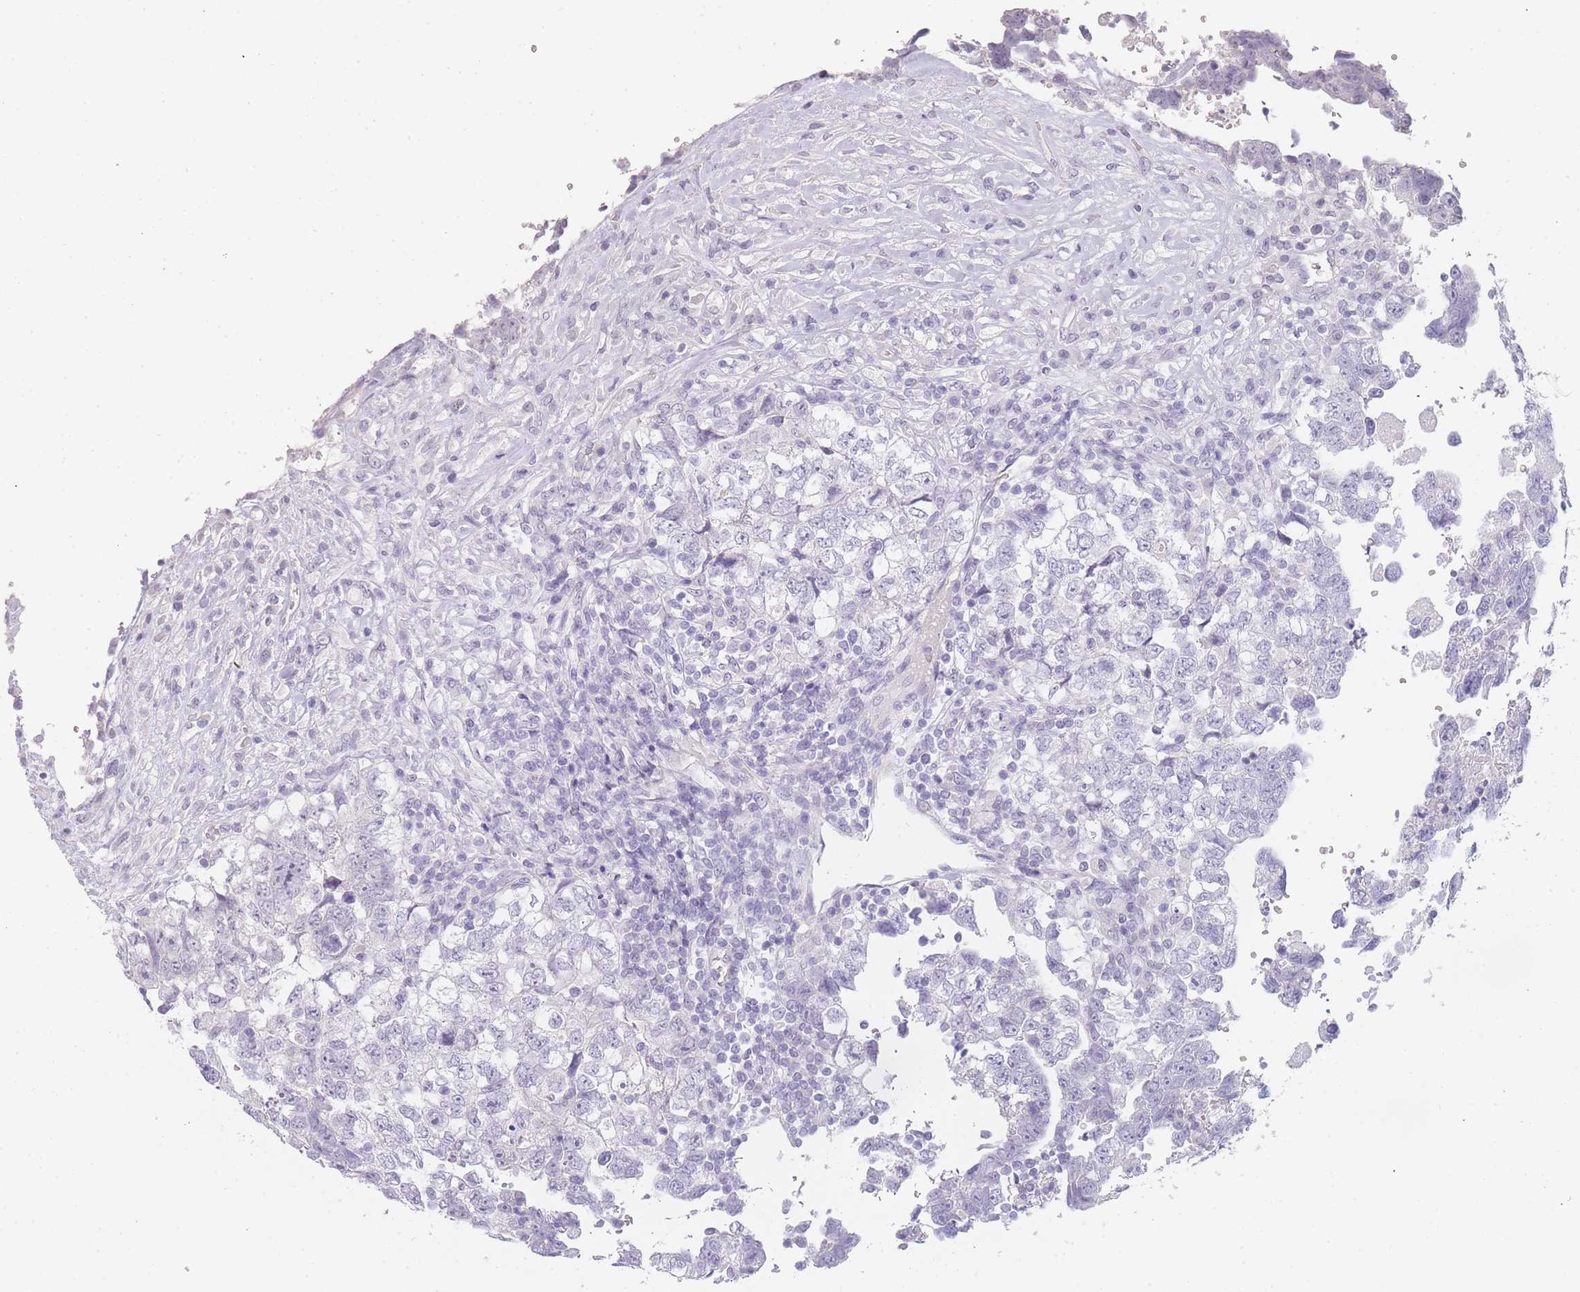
{"staining": {"intensity": "negative", "quantity": "none", "location": "none"}, "tissue": "testis cancer", "cell_type": "Tumor cells", "image_type": "cancer", "snomed": [{"axis": "morphology", "description": "Carcinoma, Embryonal, NOS"}, {"axis": "topography", "description": "Testis"}], "caption": "An IHC photomicrograph of embryonal carcinoma (testis) is shown. There is no staining in tumor cells of embryonal carcinoma (testis).", "gene": "INS", "patient": {"sex": "male", "age": 37}}